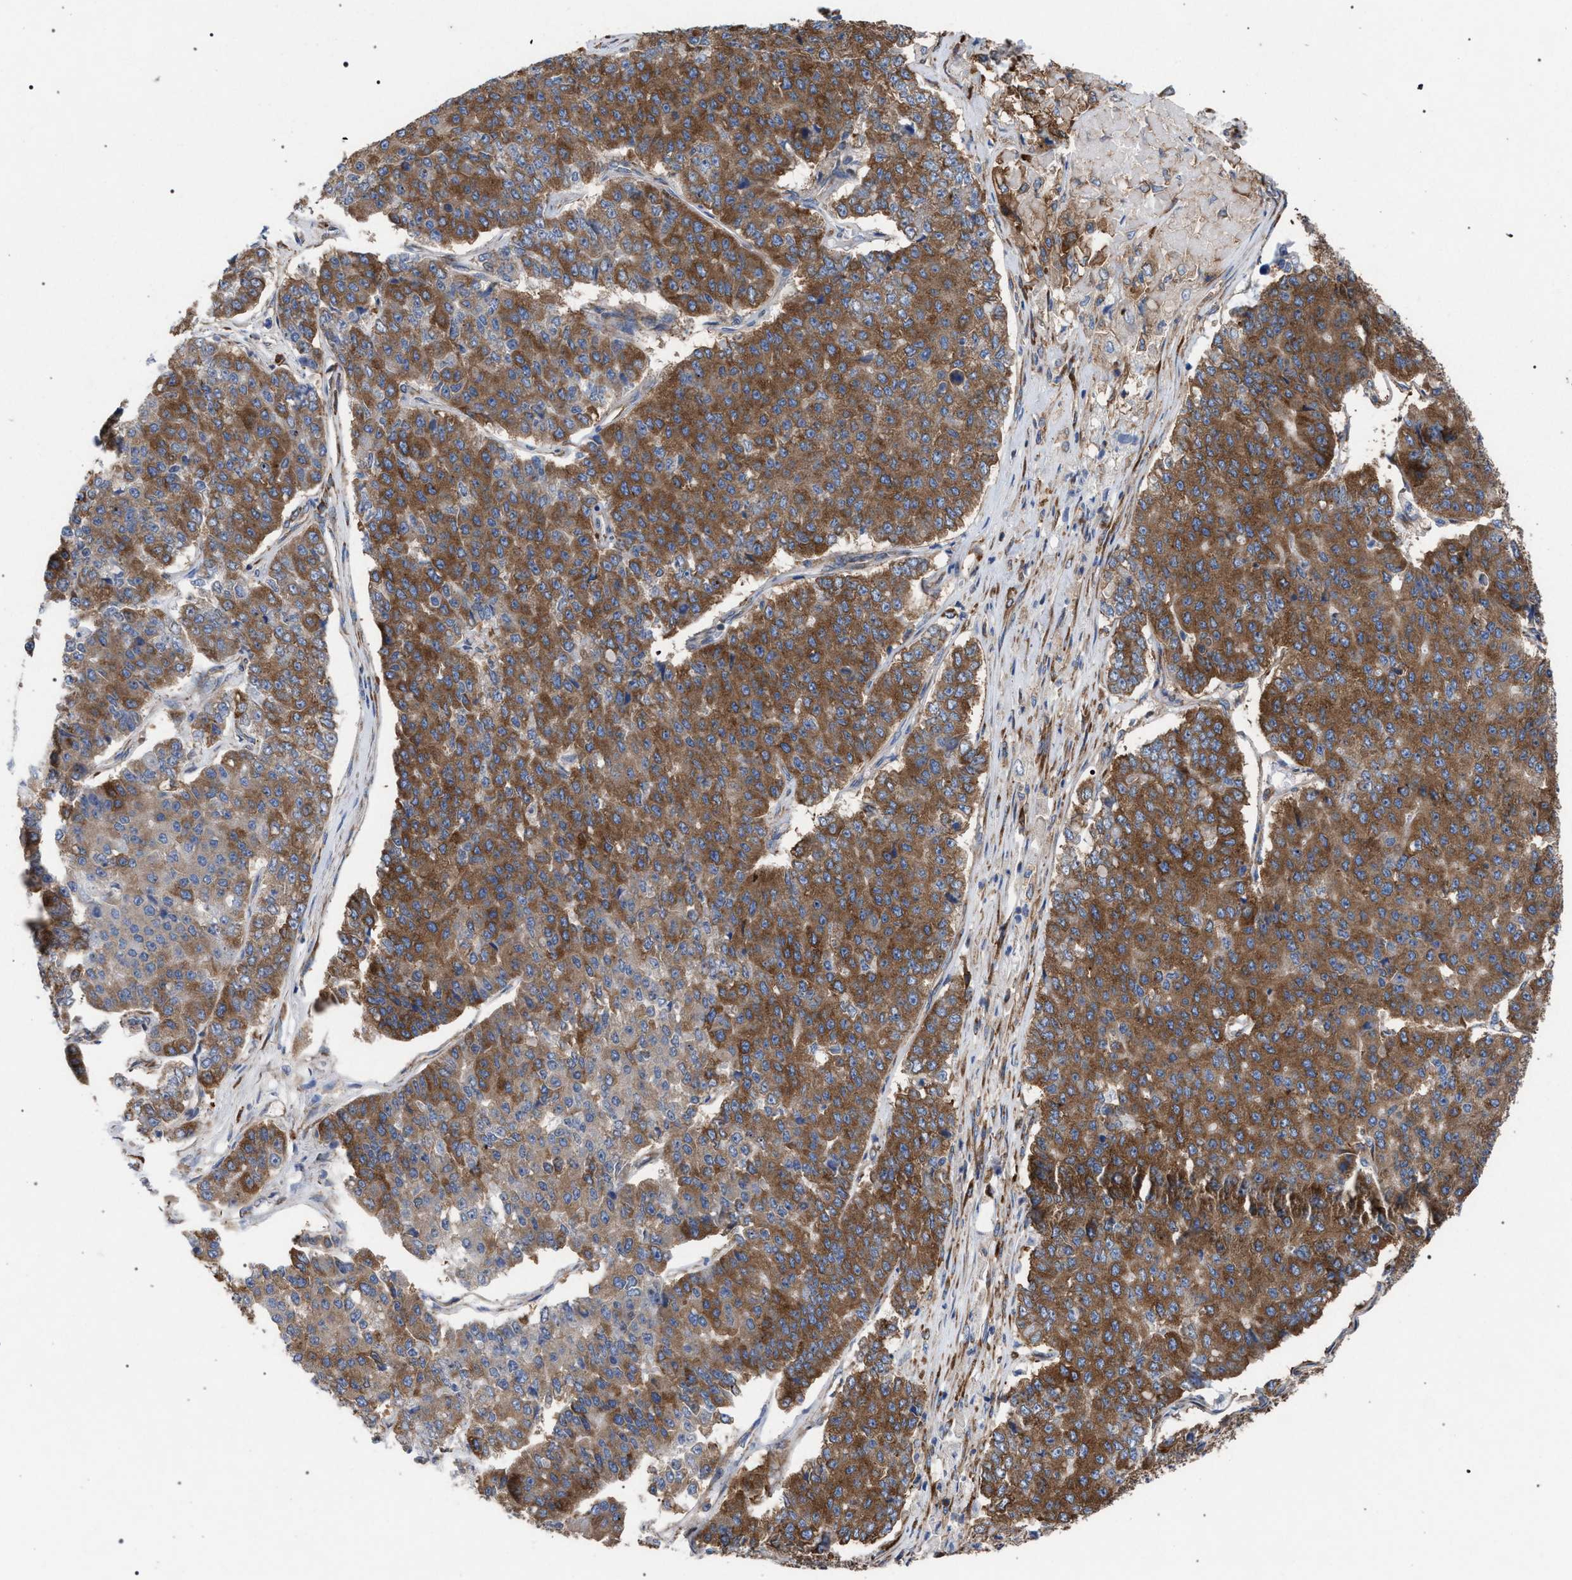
{"staining": {"intensity": "moderate", "quantity": ">75%", "location": "cytoplasmic/membranous"}, "tissue": "pancreatic cancer", "cell_type": "Tumor cells", "image_type": "cancer", "snomed": [{"axis": "morphology", "description": "Adenocarcinoma, NOS"}, {"axis": "topography", "description": "Pancreas"}], "caption": "A photomicrograph of adenocarcinoma (pancreatic) stained for a protein exhibits moderate cytoplasmic/membranous brown staining in tumor cells.", "gene": "CDR2L", "patient": {"sex": "male", "age": 50}}